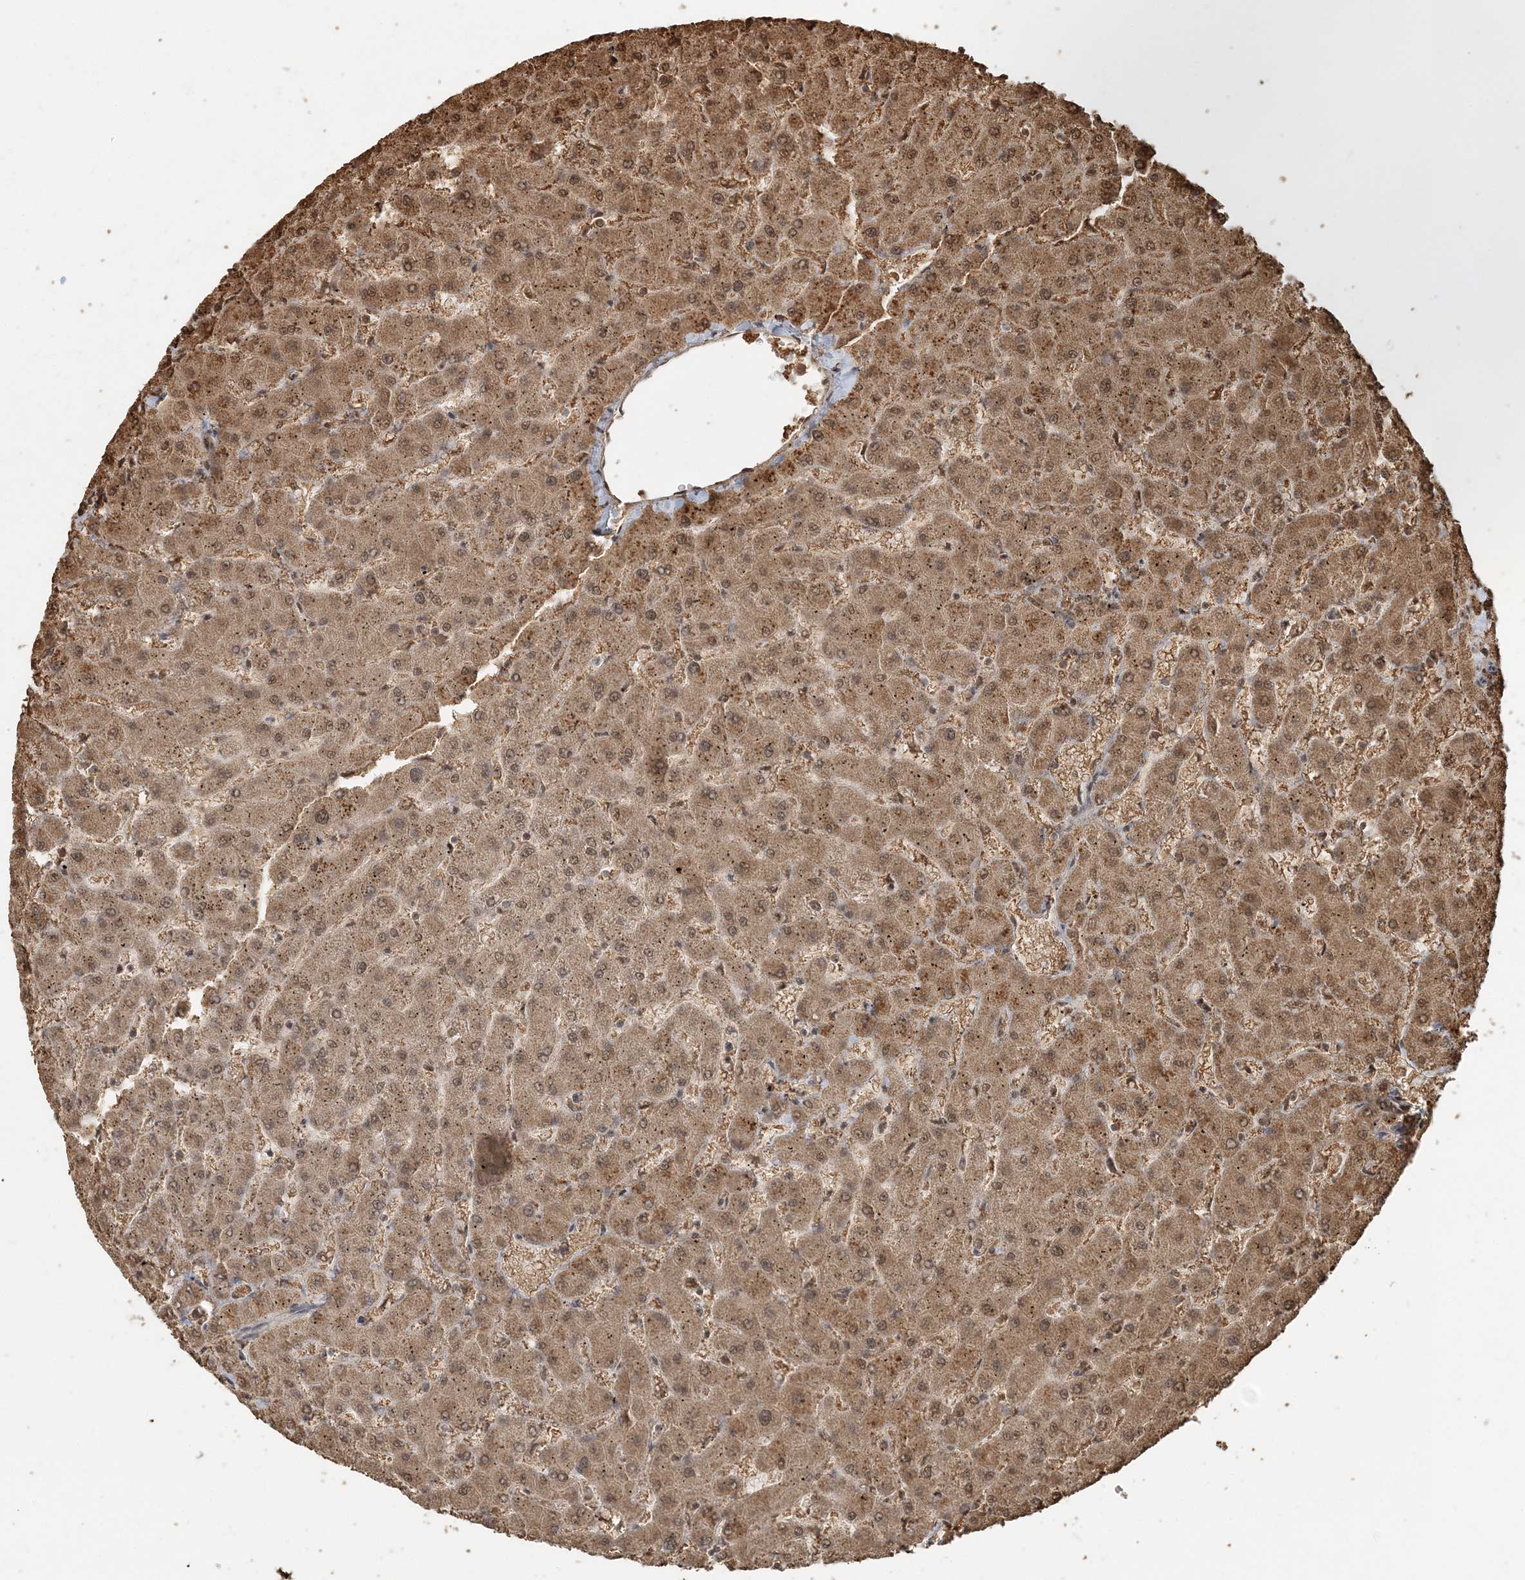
{"staining": {"intensity": "moderate", "quantity": ">75%", "location": "cytoplasmic/membranous,nuclear"}, "tissue": "liver", "cell_type": "Cholangiocytes", "image_type": "normal", "snomed": [{"axis": "morphology", "description": "Normal tissue, NOS"}, {"axis": "topography", "description": "Liver"}], "caption": "This is a micrograph of IHC staining of benign liver, which shows moderate positivity in the cytoplasmic/membranous,nuclear of cholangiocytes.", "gene": "ARHGAP35", "patient": {"sex": "female", "age": 63}}